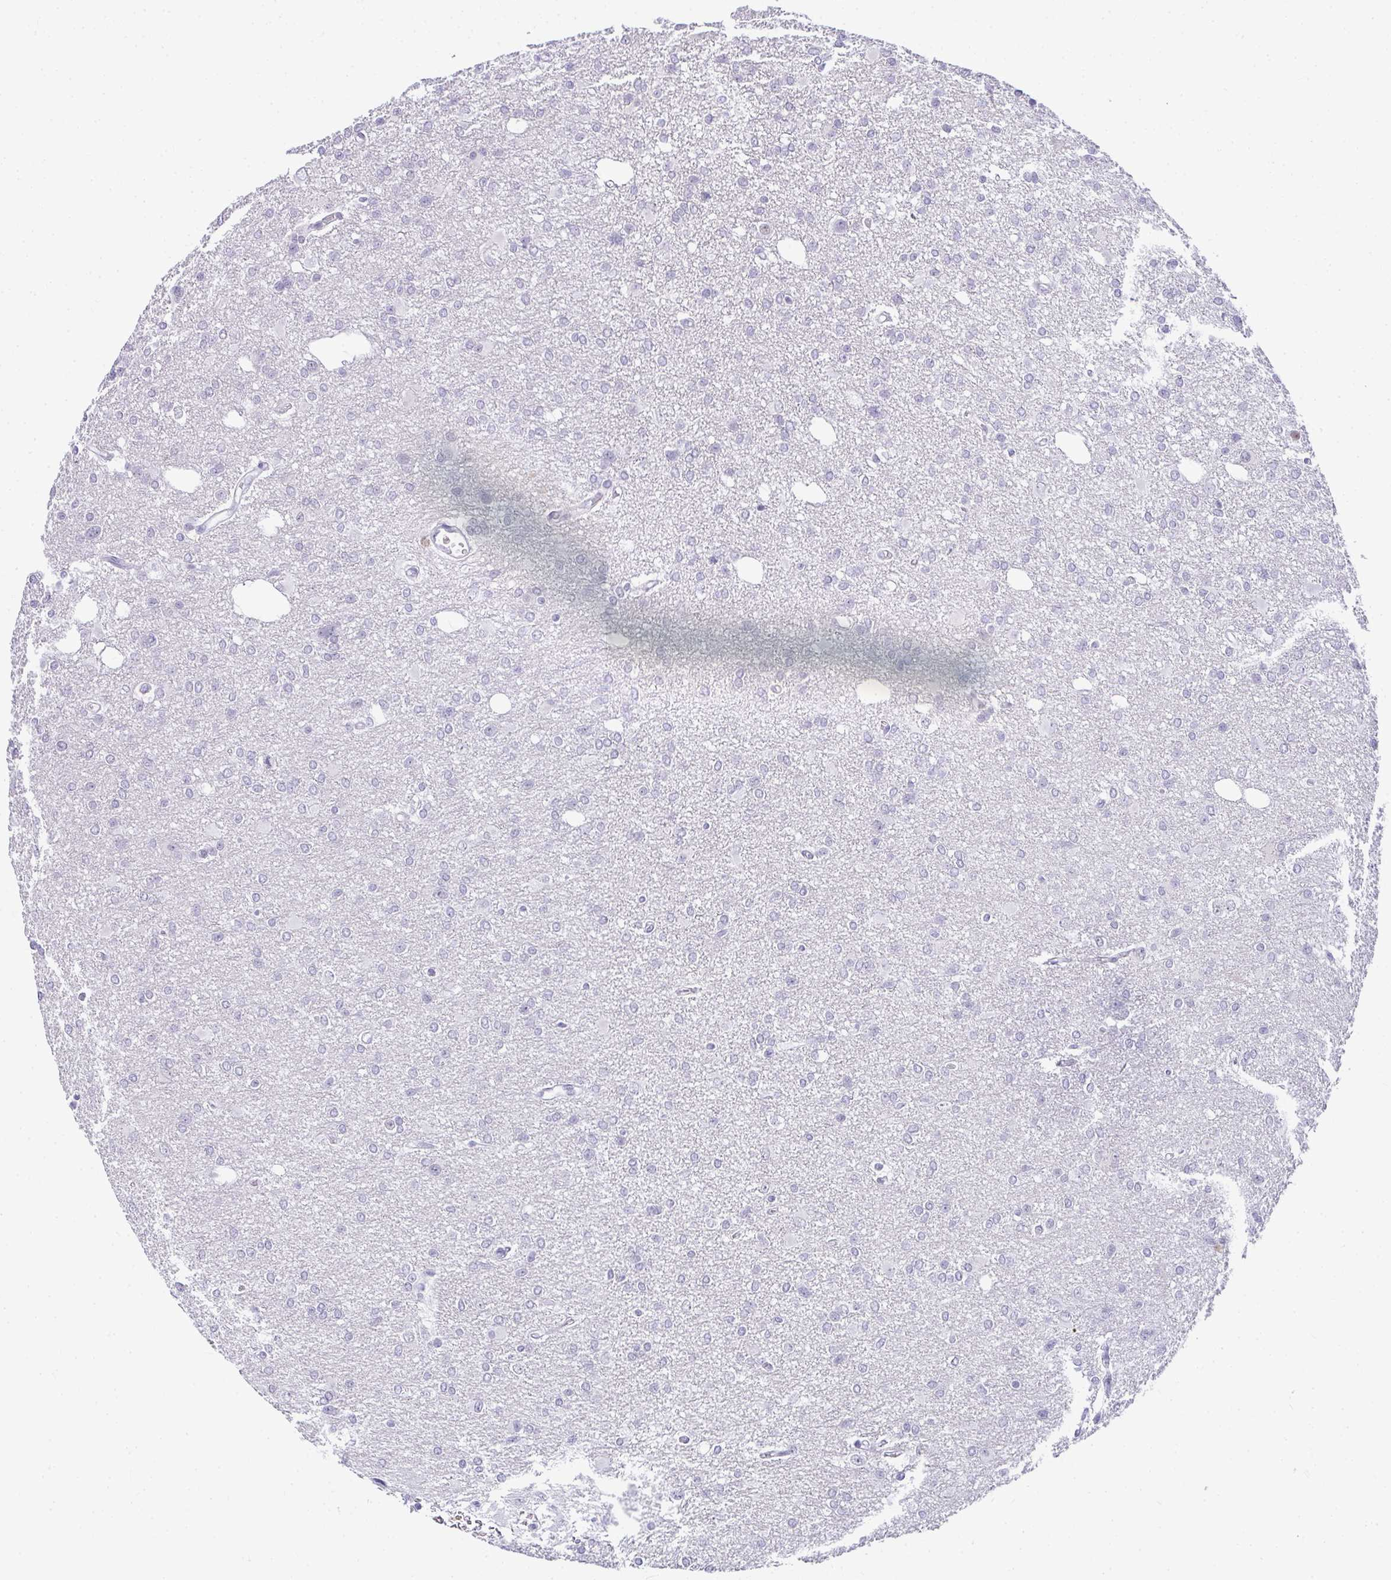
{"staining": {"intensity": "negative", "quantity": "none", "location": "none"}, "tissue": "glioma", "cell_type": "Tumor cells", "image_type": "cancer", "snomed": [{"axis": "morphology", "description": "Glioma, malignant, Low grade"}, {"axis": "topography", "description": "Brain"}], "caption": "IHC photomicrograph of neoplastic tissue: malignant glioma (low-grade) stained with DAB (3,3'-diaminobenzidine) demonstrates no significant protein positivity in tumor cells.", "gene": "PLA2G1B", "patient": {"sex": "male", "age": 26}}